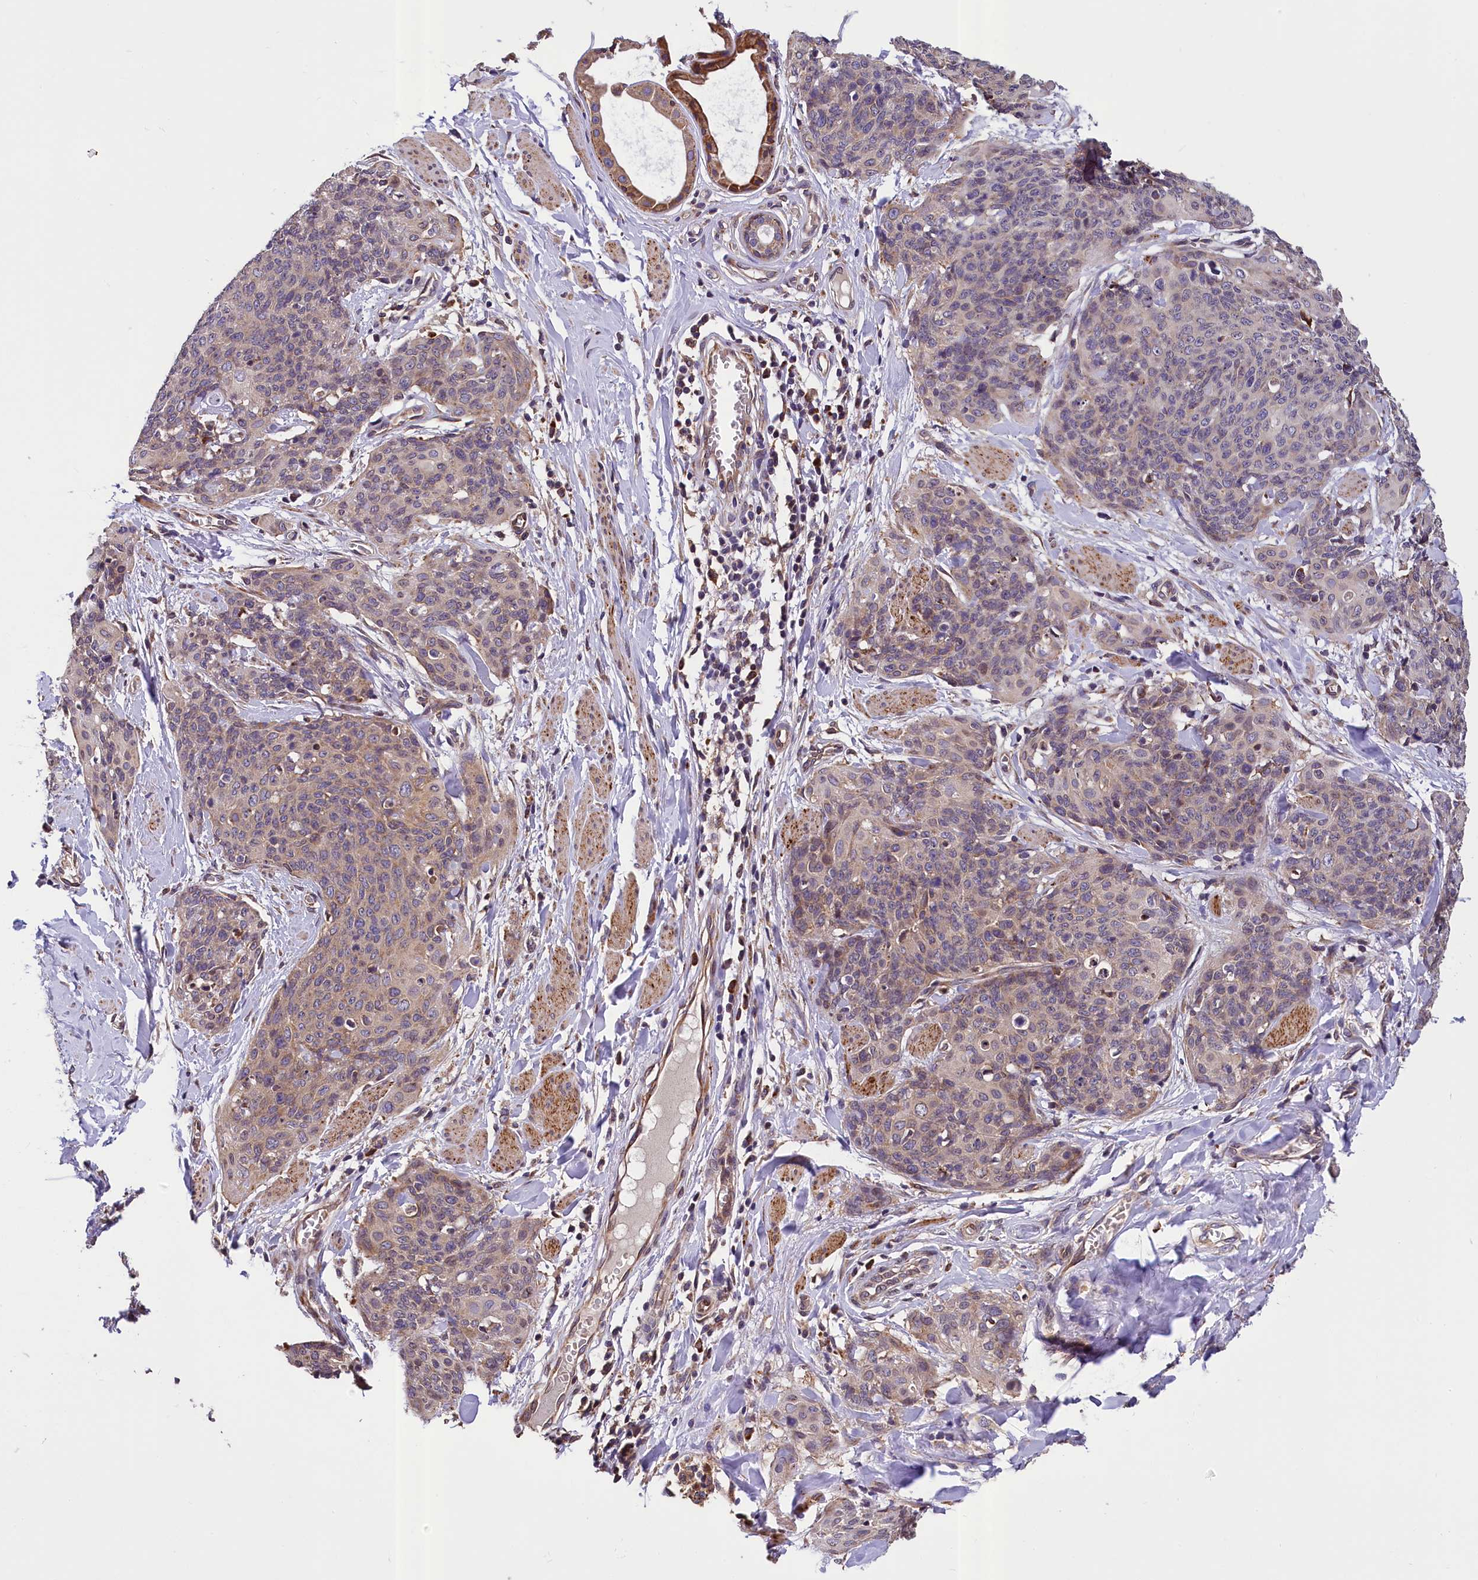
{"staining": {"intensity": "weak", "quantity": "25%-75%", "location": "cytoplasmic/membranous"}, "tissue": "skin cancer", "cell_type": "Tumor cells", "image_type": "cancer", "snomed": [{"axis": "morphology", "description": "Squamous cell carcinoma, NOS"}, {"axis": "topography", "description": "Skin"}, {"axis": "topography", "description": "Vulva"}], "caption": "Skin cancer stained with a protein marker displays weak staining in tumor cells.", "gene": "SUPV3L1", "patient": {"sex": "female", "age": 85}}